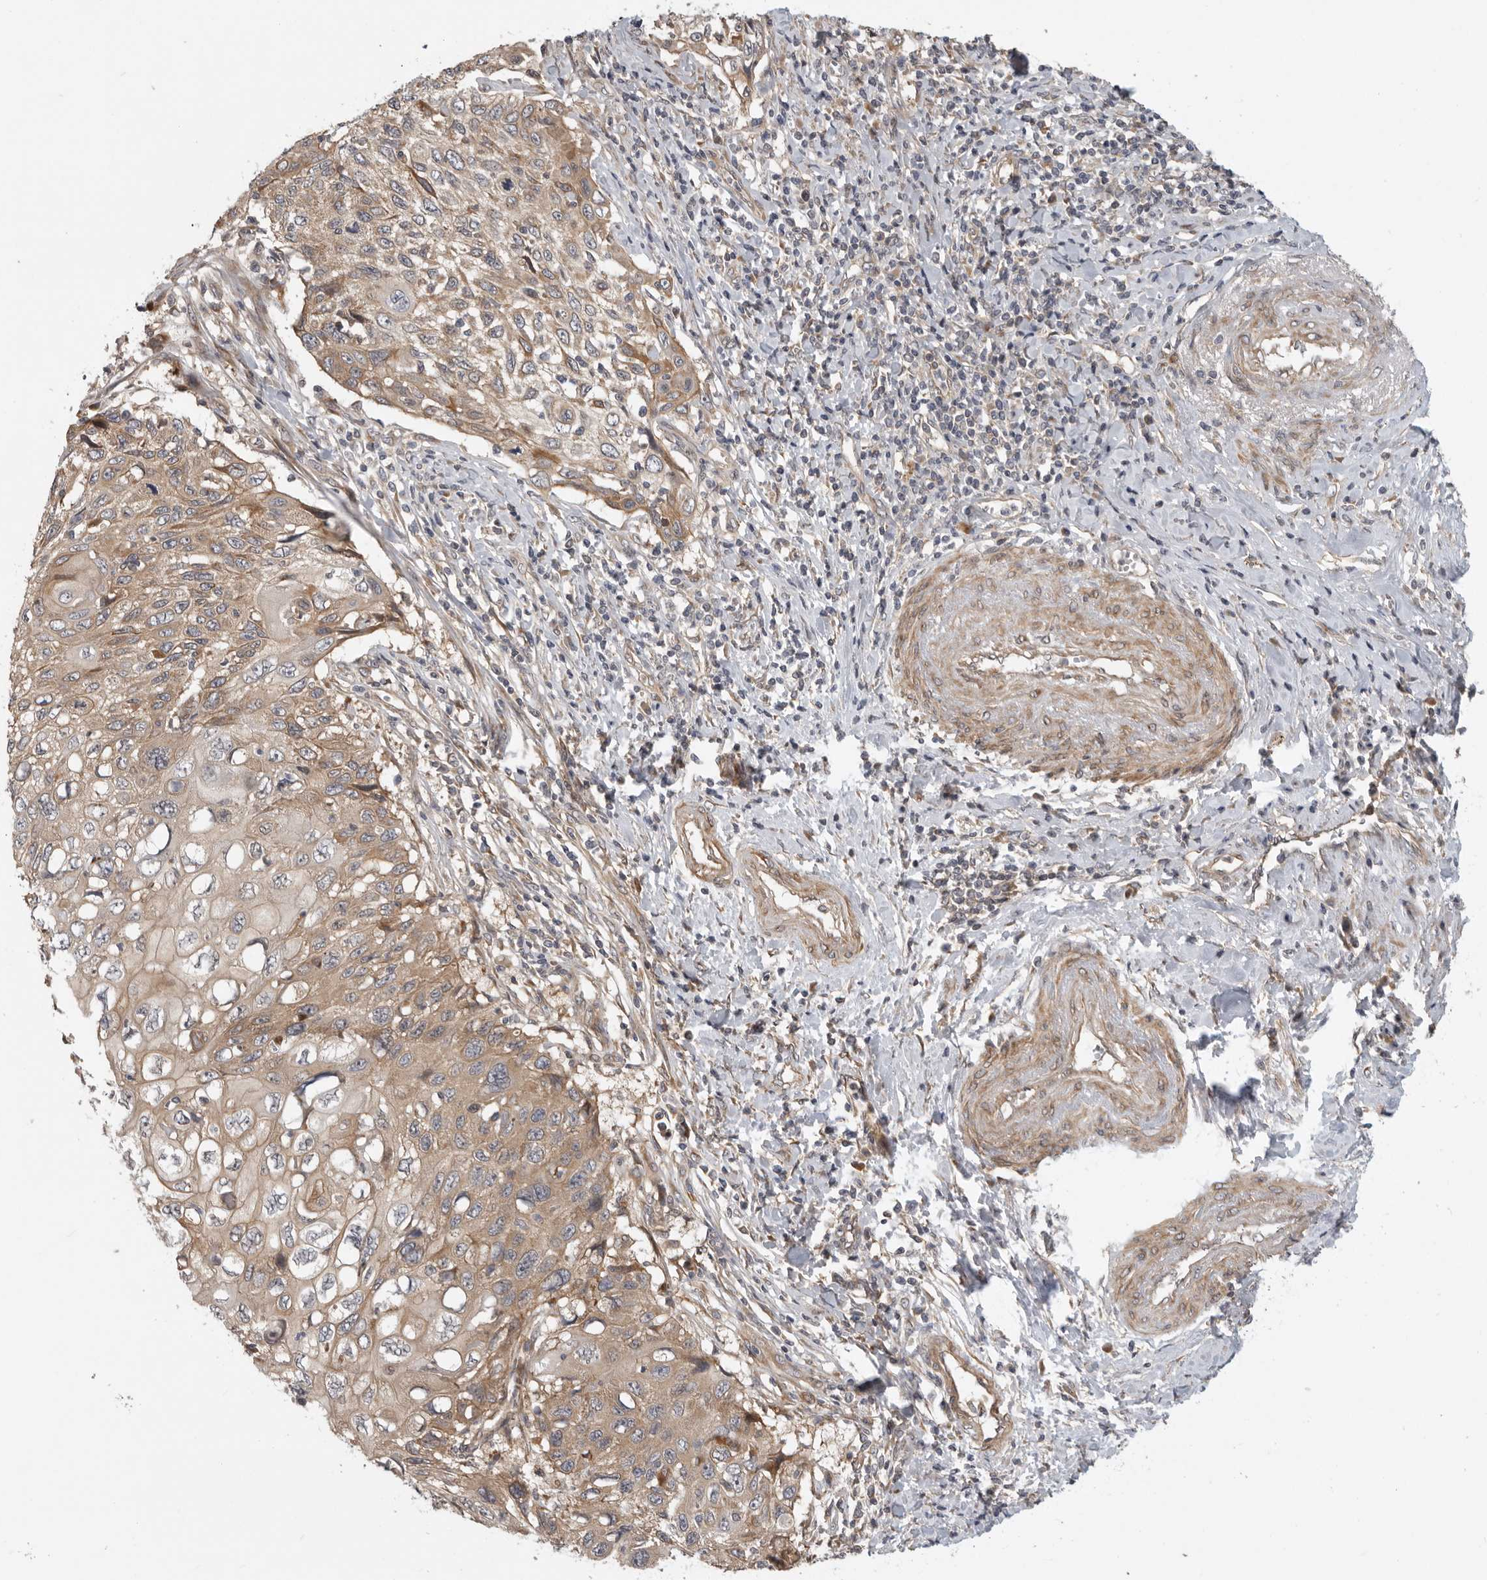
{"staining": {"intensity": "weak", "quantity": ">75%", "location": "cytoplasmic/membranous"}, "tissue": "cervical cancer", "cell_type": "Tumor cells", "image_type": "cancer", "snomed": [{"axis": "morphology", "description": "Squamous cell carcinoma, NOS"}, {"axis": "topography", "description": "Cervix"}], "caption": "This is a histology image of immunohistochemistry staining of cervical cancer (squamous cell carcinoma), which shows weak expression in the cytoplasmic/membranous of tumor cells.", "gene": "CUEDC1", "patient": {"sex": "female", "age": 70}}